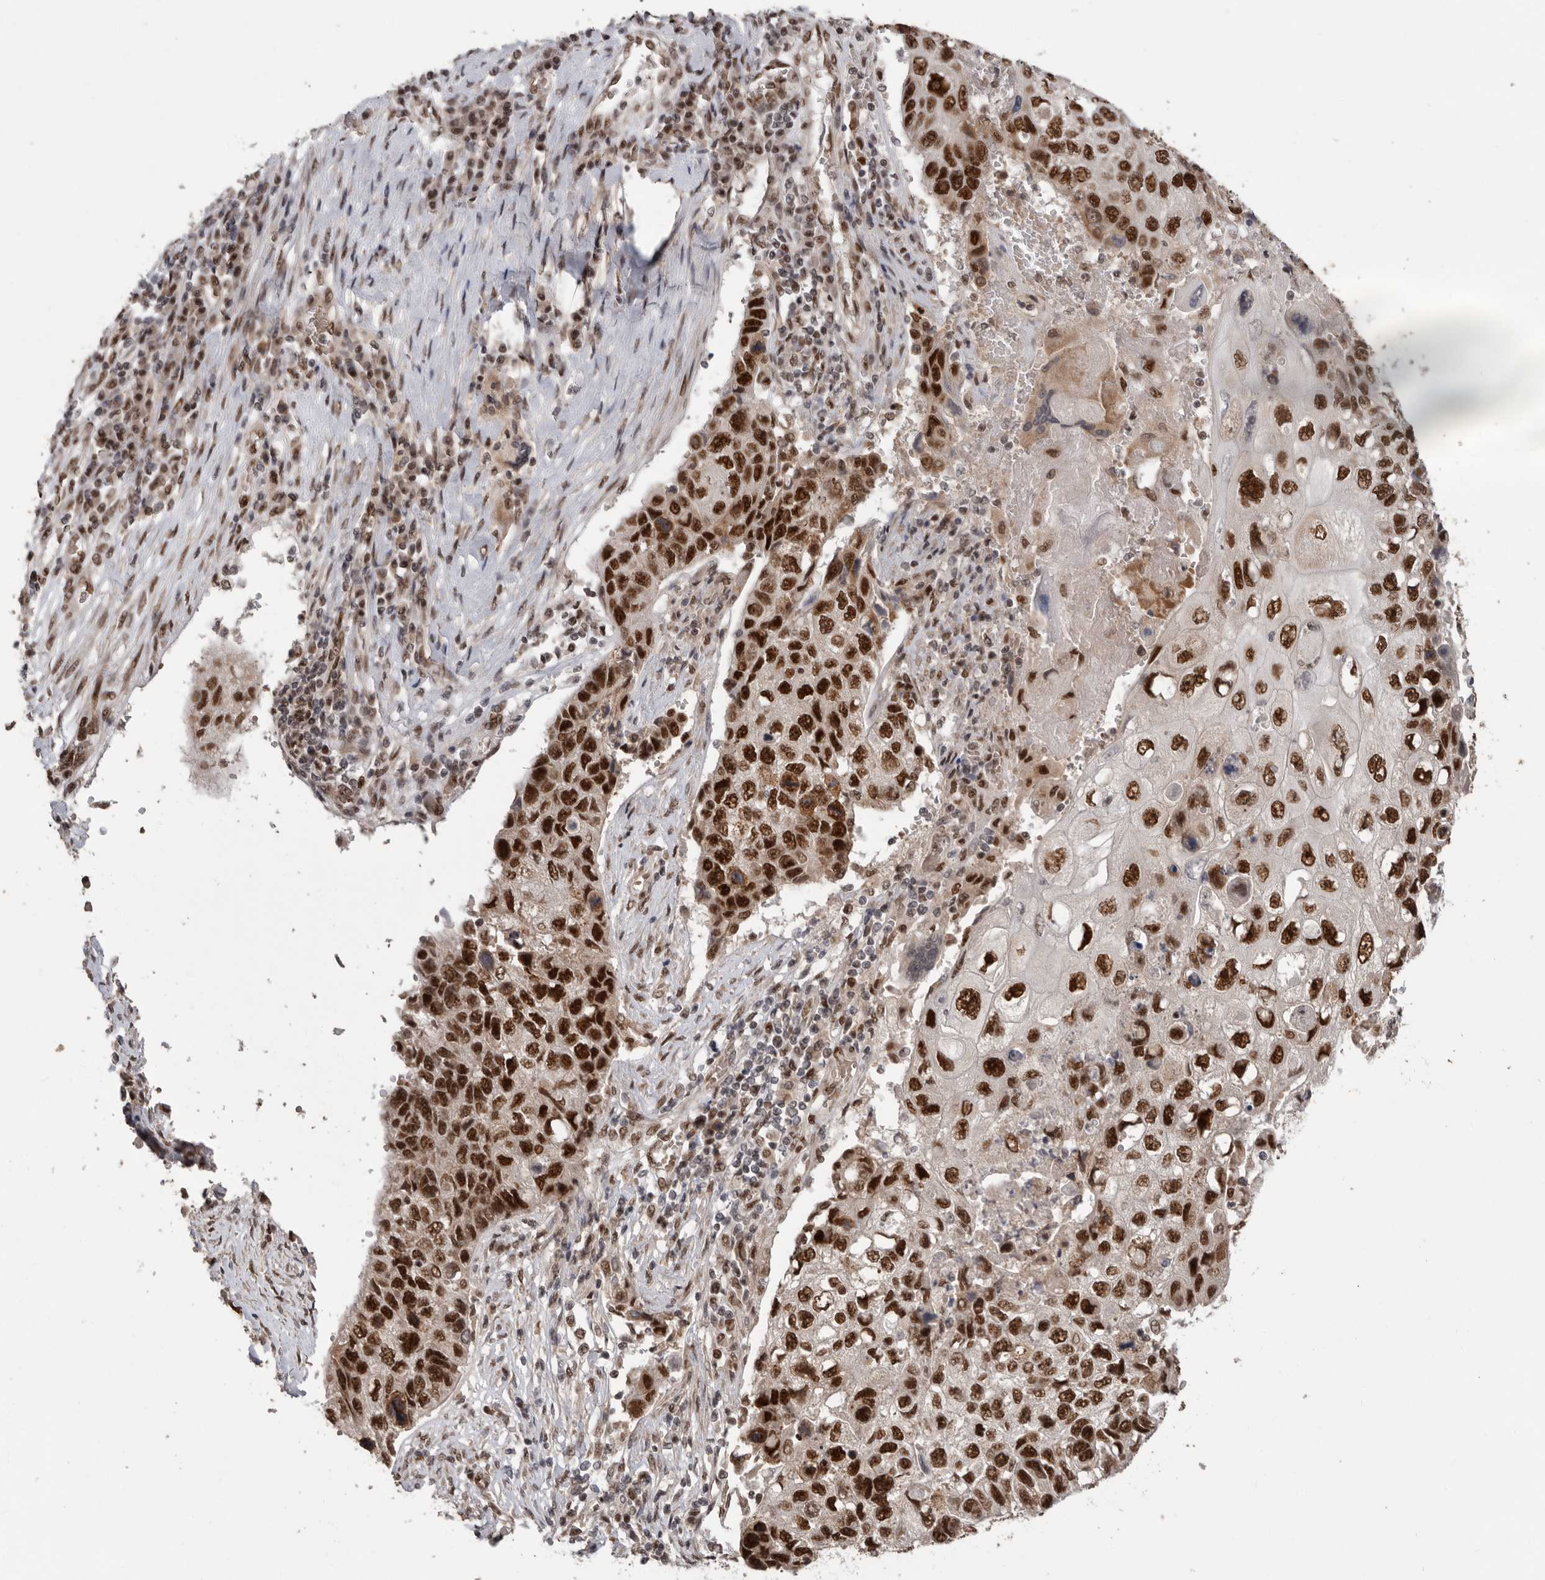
{"staining": {"intensity": "strong", "quantity": ">75%", "location": "nuclear"}, "tissue": "lung cancer", "cell_type": "Tumor cells", "image_type": "cancer", "snomed": [{"axis": "morphology", "description": "Squamous cell carcinoma, NOS"}, {"axis": "topography", "description": "Lung"}], "caption": "Immunohistochemistry photomicrograph of human lung cancer stained for a protein (brown), which shows high levels of strong nuclear expression in about >75% of tumor cells.", "gene": "PPP1R10", "patient": {"sex": "male", "age": 61}}